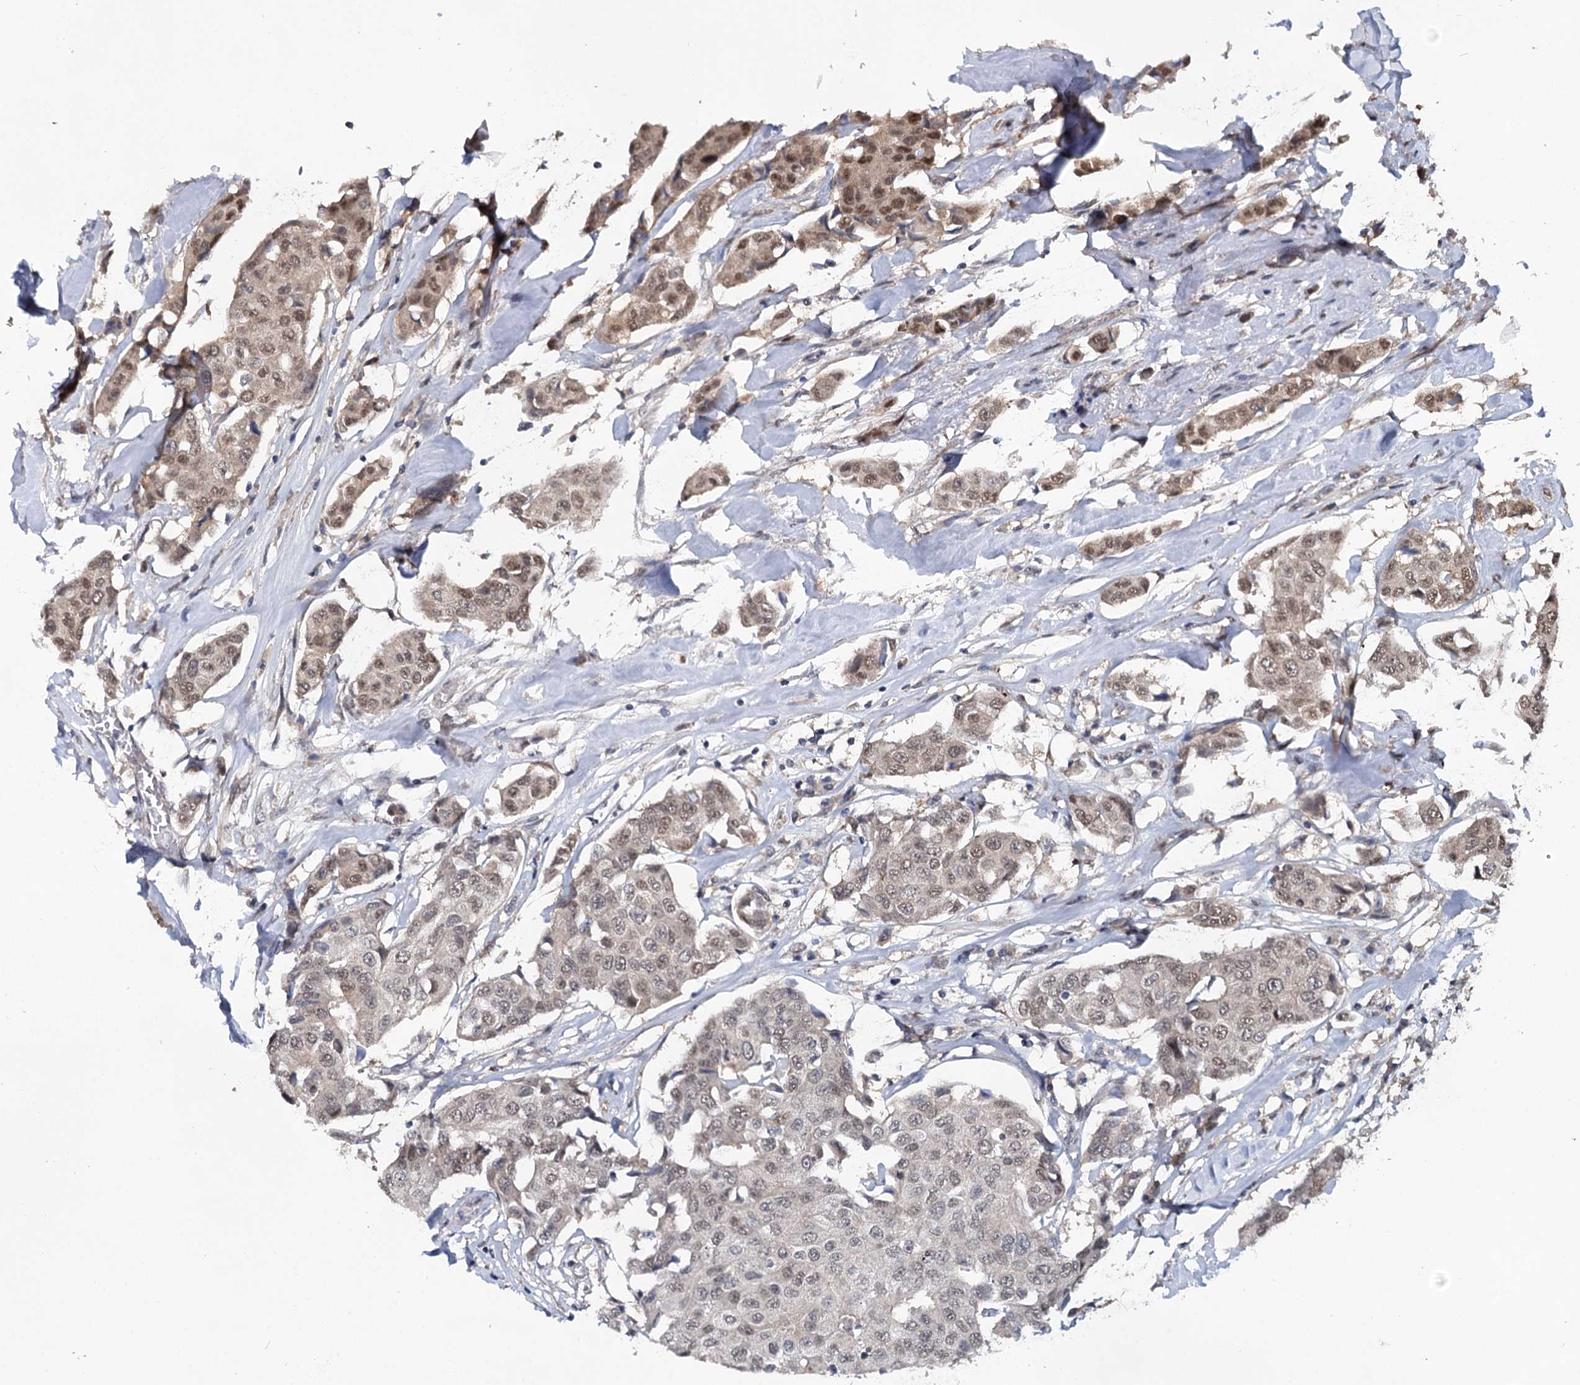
{"staining": {"intensity": "moderate", "quantity": "<25%", "location": "nuclear"}, "tissue": "breast cancer", "cell_type": "Tumor cells", "image_type": "cancer", "snomed": [{"axis": "morphology", "description": "Duct carcinoma"}, {"axis": "topography", "description": "Breast"}], "caption": "Intraductal carcinoma (breast) stained with a protein marker reveals moderate staining in tumor cells.", "gene": "MYG1", "patient": {"sex": "female", "age": 80}}